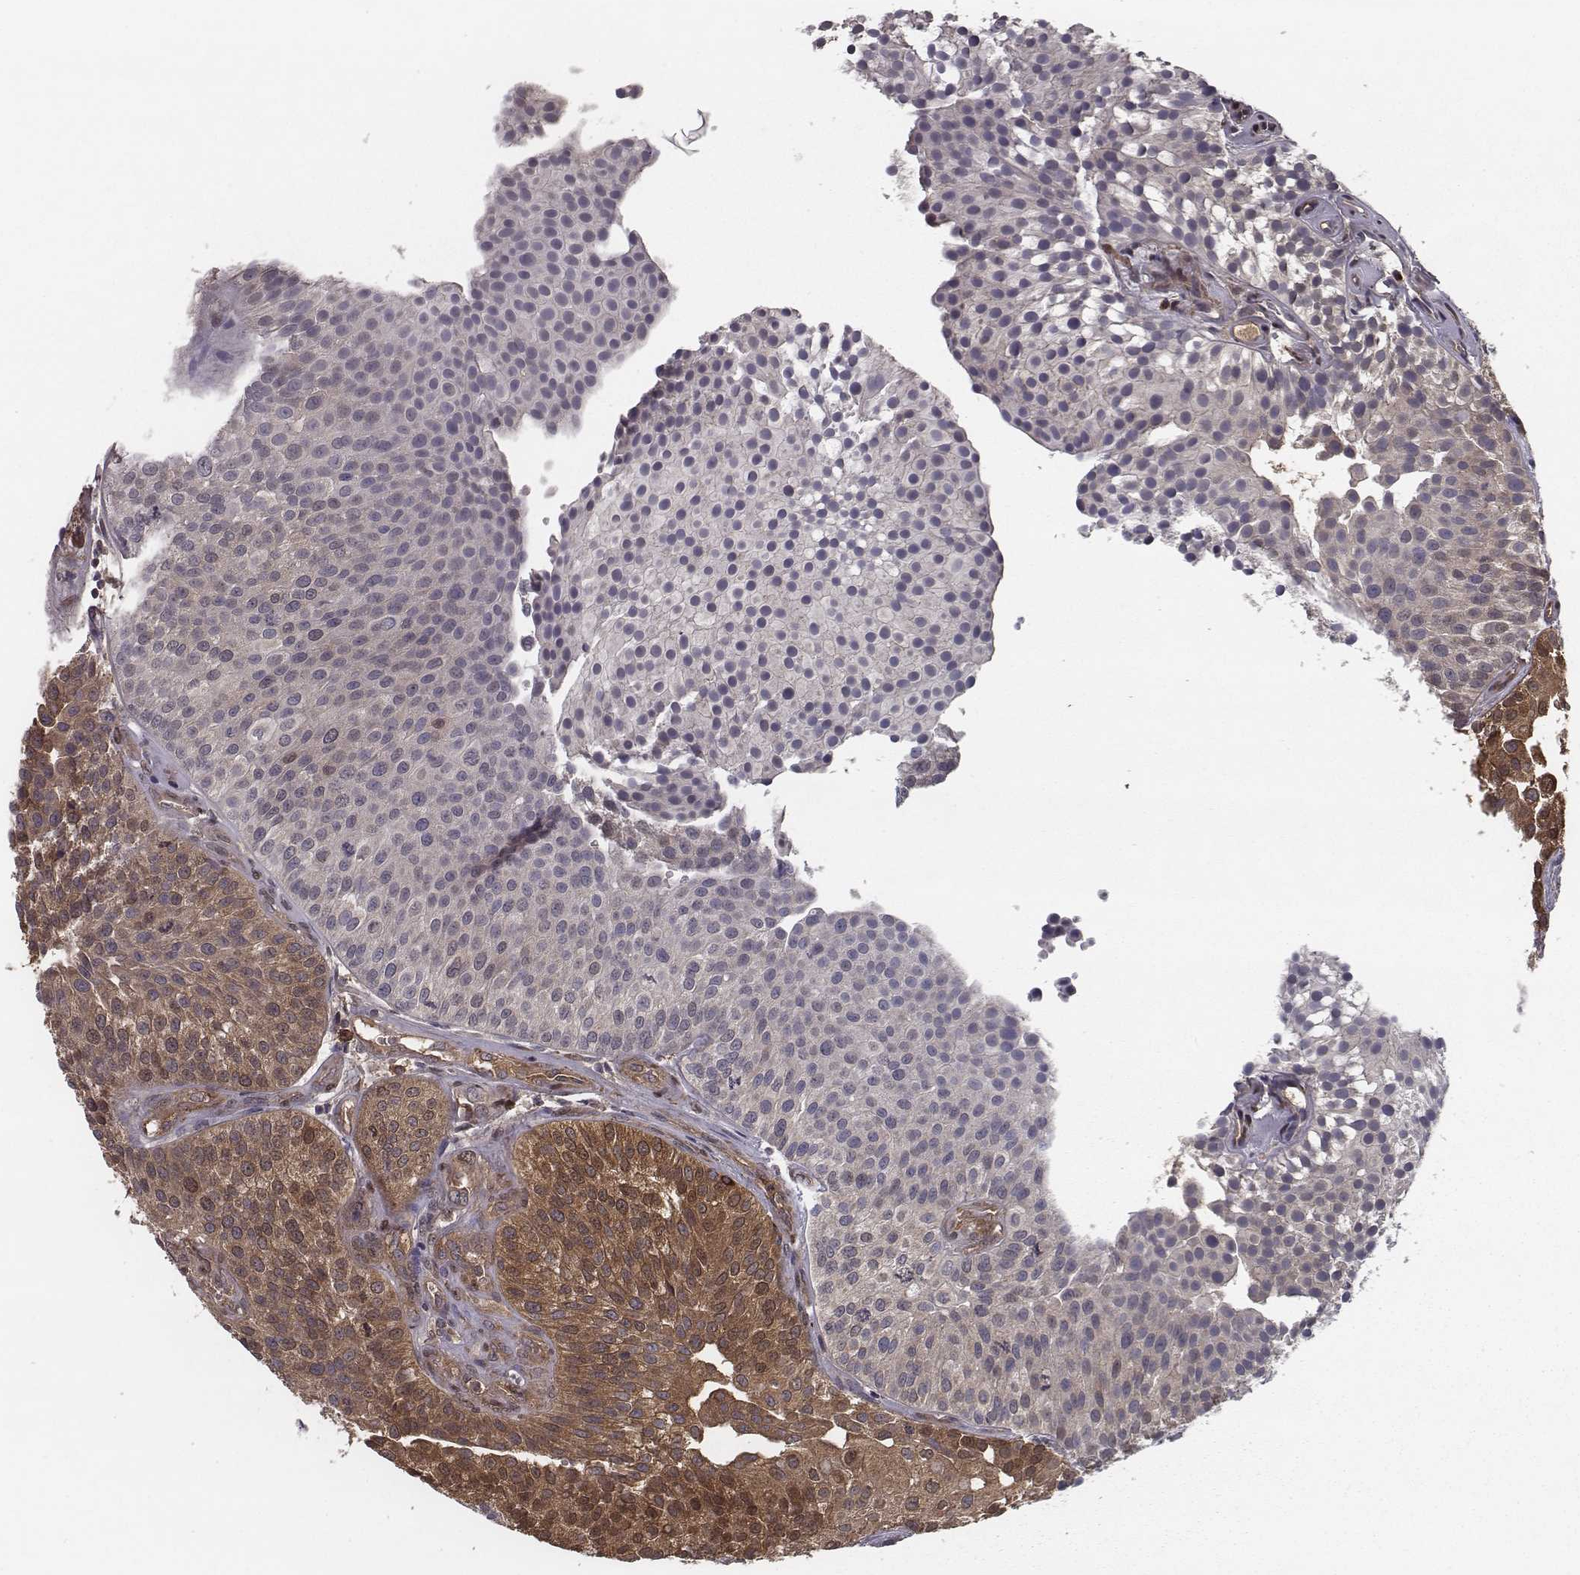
{"staining": {"intensity": "strong", "quantity": "25%-75%", "location": "cytoplasmic/membranous"}, "tissue": "urothelial cancer", "cell_type": "Tumor cells", "image_type": "cancer", "snomed": [{"axis": "morphology", "description": "Urothelial carcinoma, Low grade"}, {"axis": "topography", "description": "Urinary bladder"}], "caption": "This image reveals urothelial cancer stained with IHC to label a protein in brown. The cytoplasmic/membranous of tumor cells show strong positivity for the protein. Nuclei are counter-stained blue.", "gene": "ISYNA1", "patient": {"sex": "female", "age": 87}}